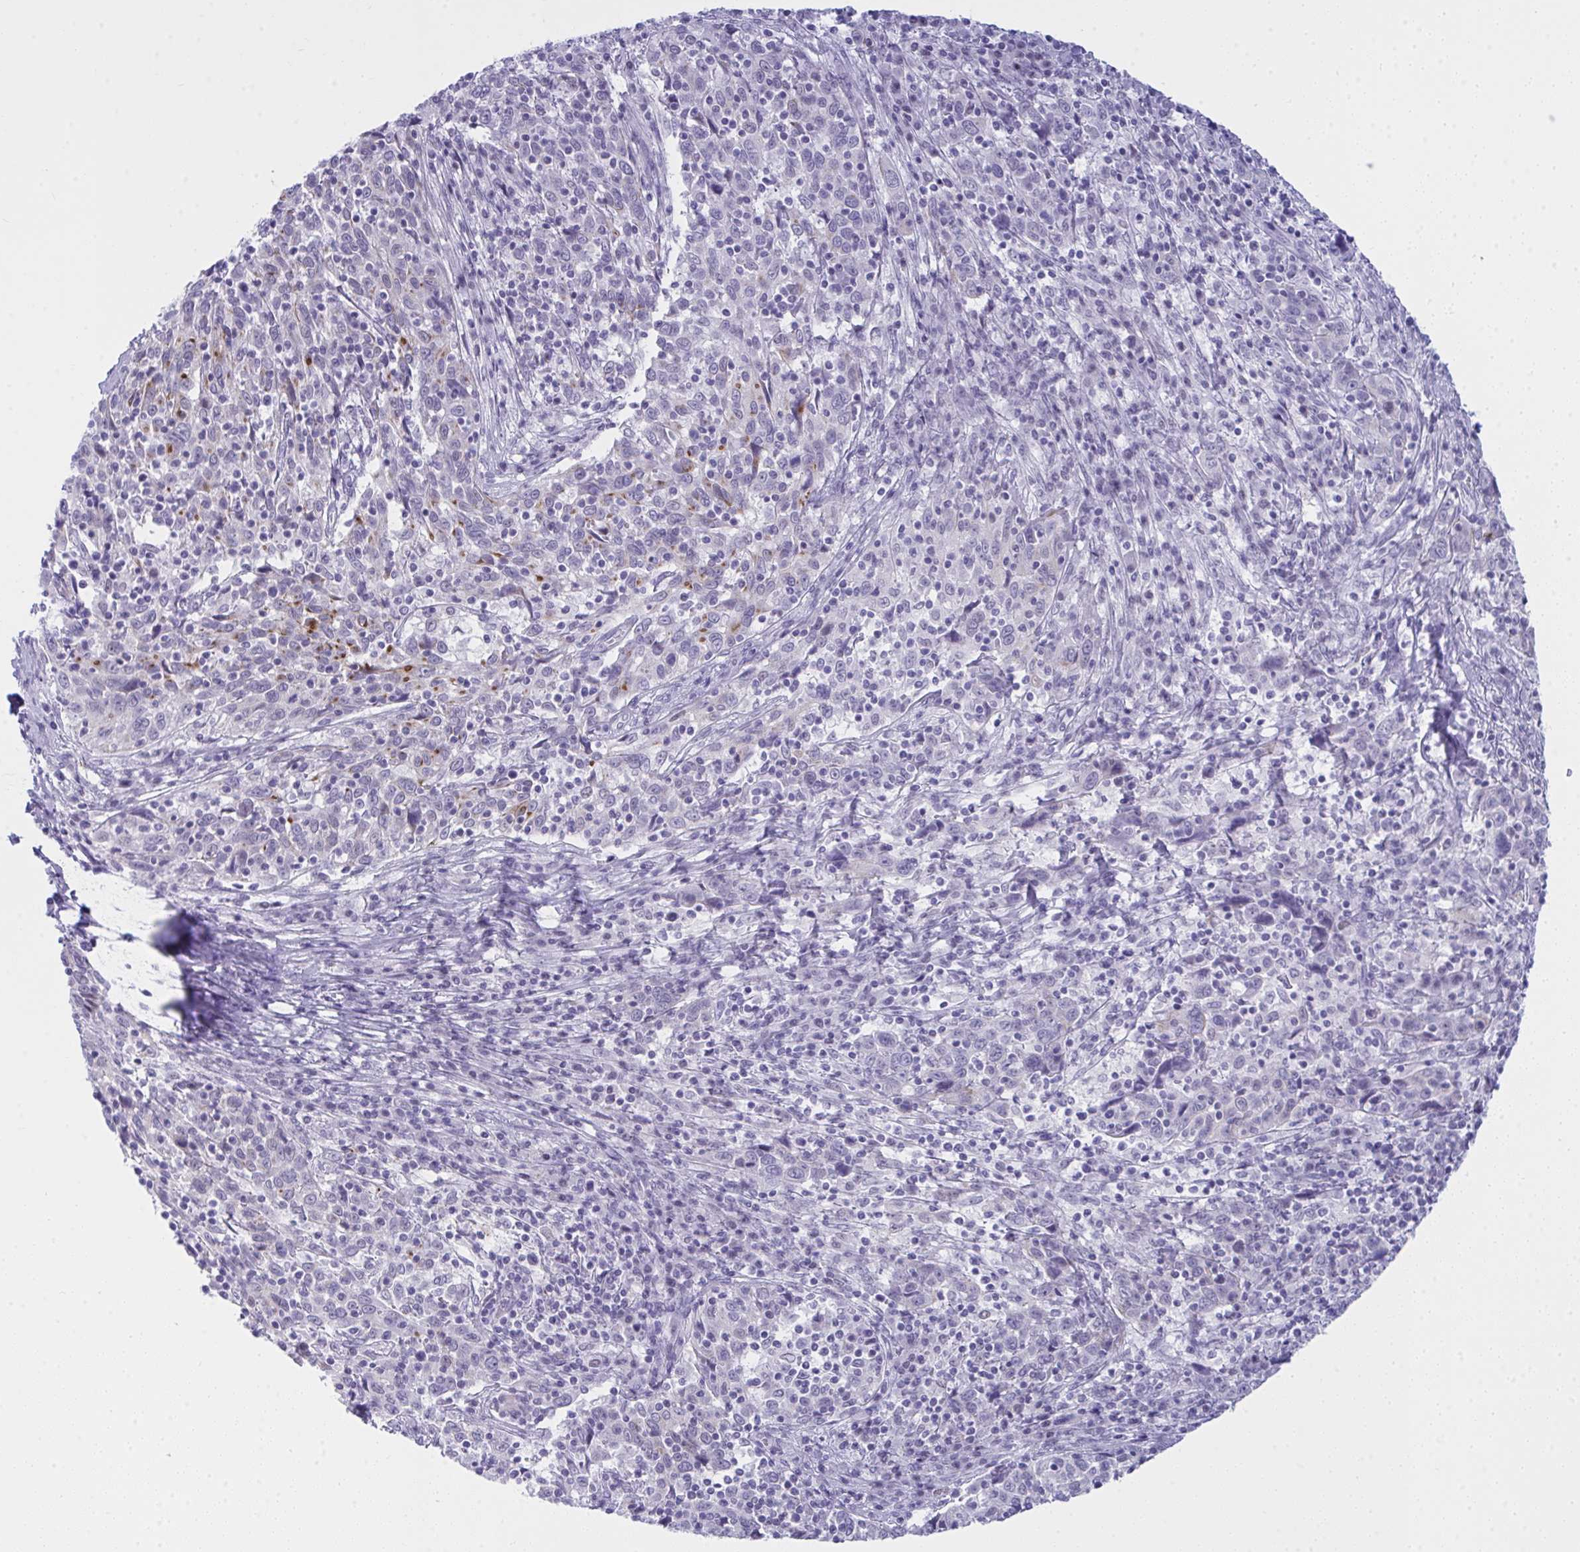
{"staining": {"intensity": "moderate", "quantity": "<25%", "location": "cytoplasmic/membranous"}, "tissue": "cervical cancer", "cell_type": "Tumor cells", "image_type": "cancer", "snomed": [{"axis": "morphology", "description": "Squamous cell carcinoma, NOS"}, {"axis": "topography", "description": "Cervix"}], "caption": "Cervical squamous cell carcinoma stained for a protein (brown) reveals moderate cytoplasmic/membranous positive staining in about <25% of tumor cells.", "gene": "OR5F1", "patient": {"sex": "female", "age": 46}}